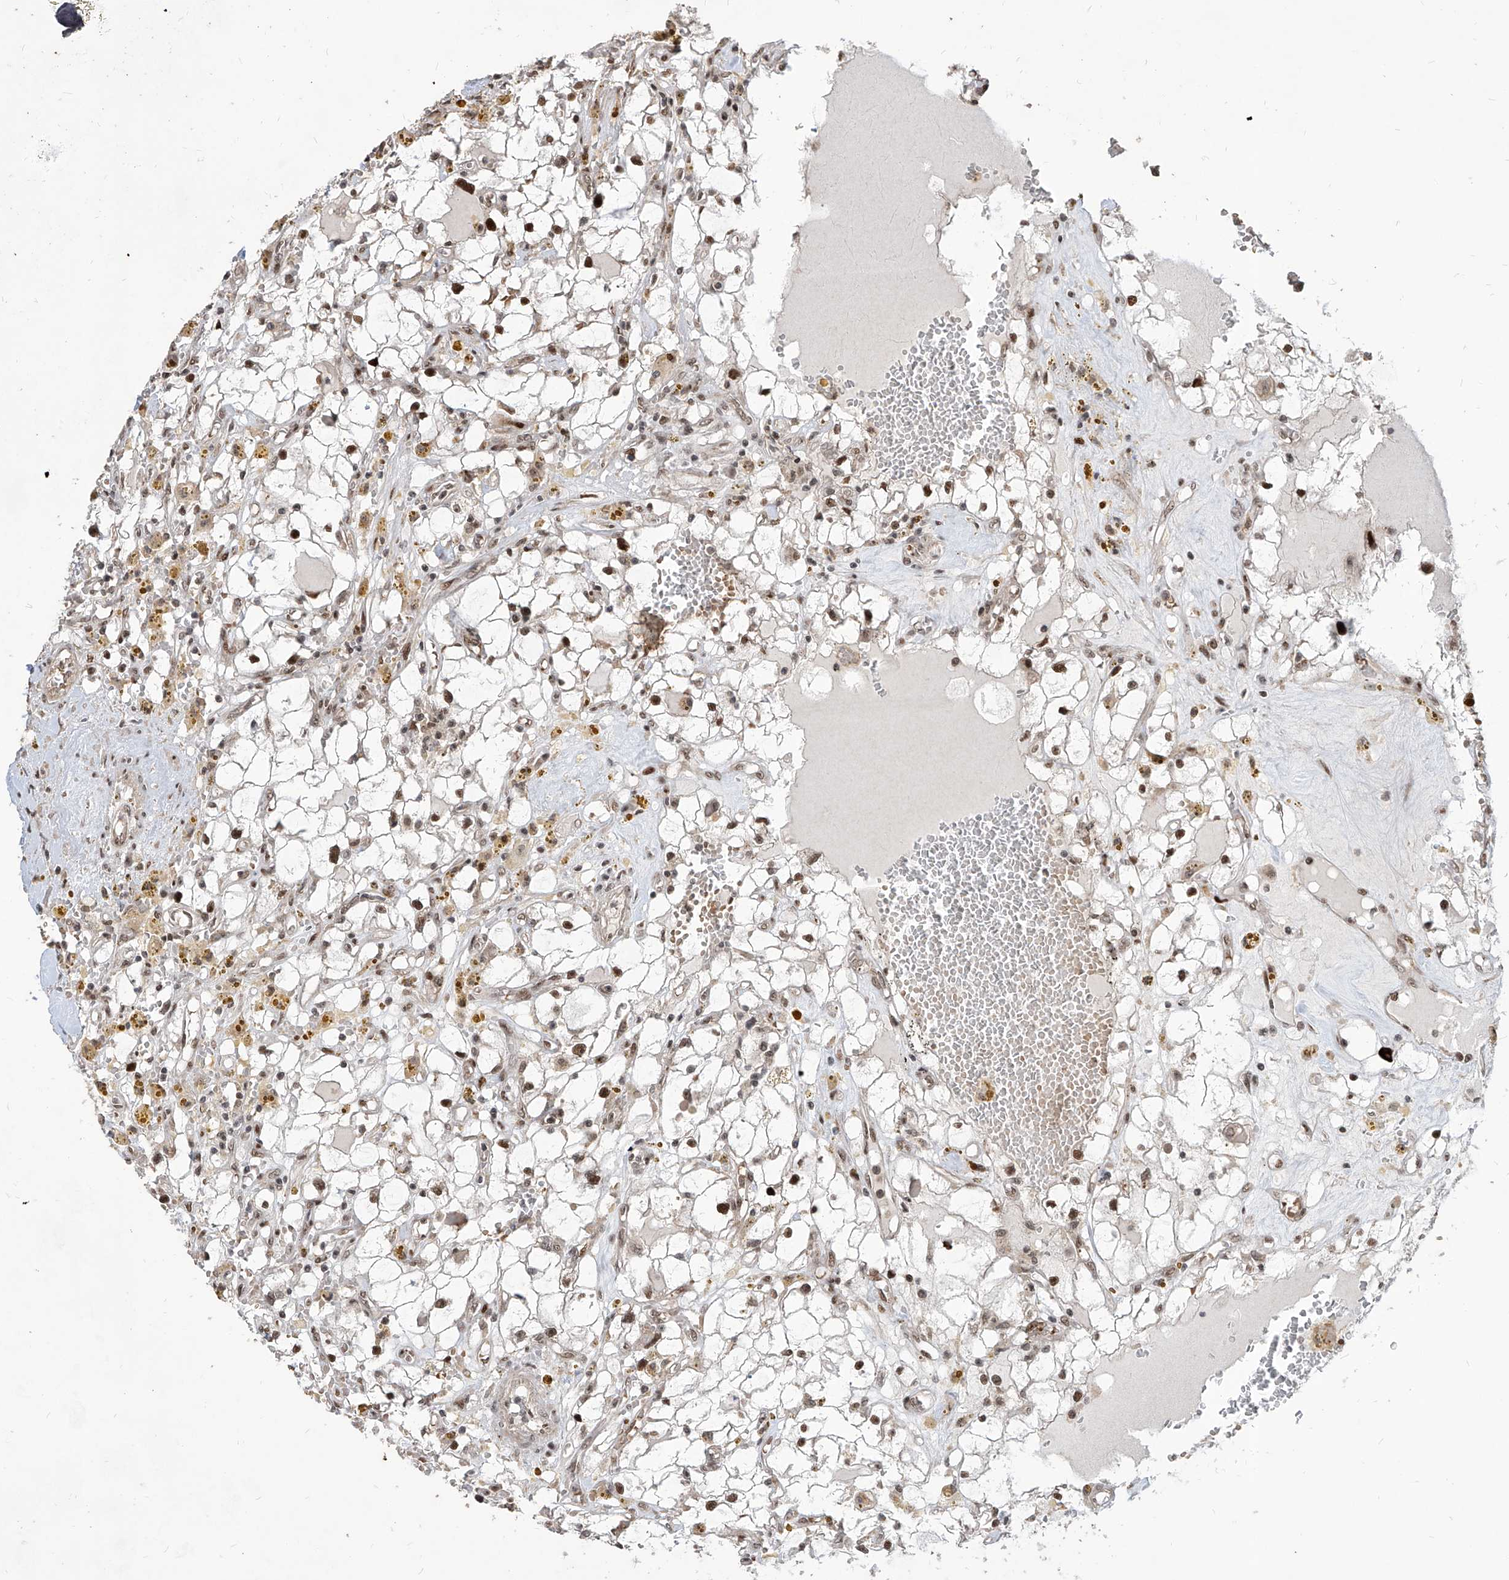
{"staining": {"intensity": "moderate", "quantity": "25%-75%", "location": "nuclear"}, "tissue": "renal cancer", "cell_type": "Tumor cells", "image_type": "cancer", "snomed": [{"axis": "morphology", "description": "Adenocarcinoma, NOS"}, {"axis": "topography", "description": "Kidney"}], "caption": "IHC micrograph of neoplastic tissue: human renal cancer (adenocarcinoma) stained using immunohistochemistry shows medium levels of moderate protein expression localized specifically in the nuclear of tumor cells, appearing as a nuclear brown color.", "gene": "IRF2", "patient": {"sex": "male", "age": 56}}